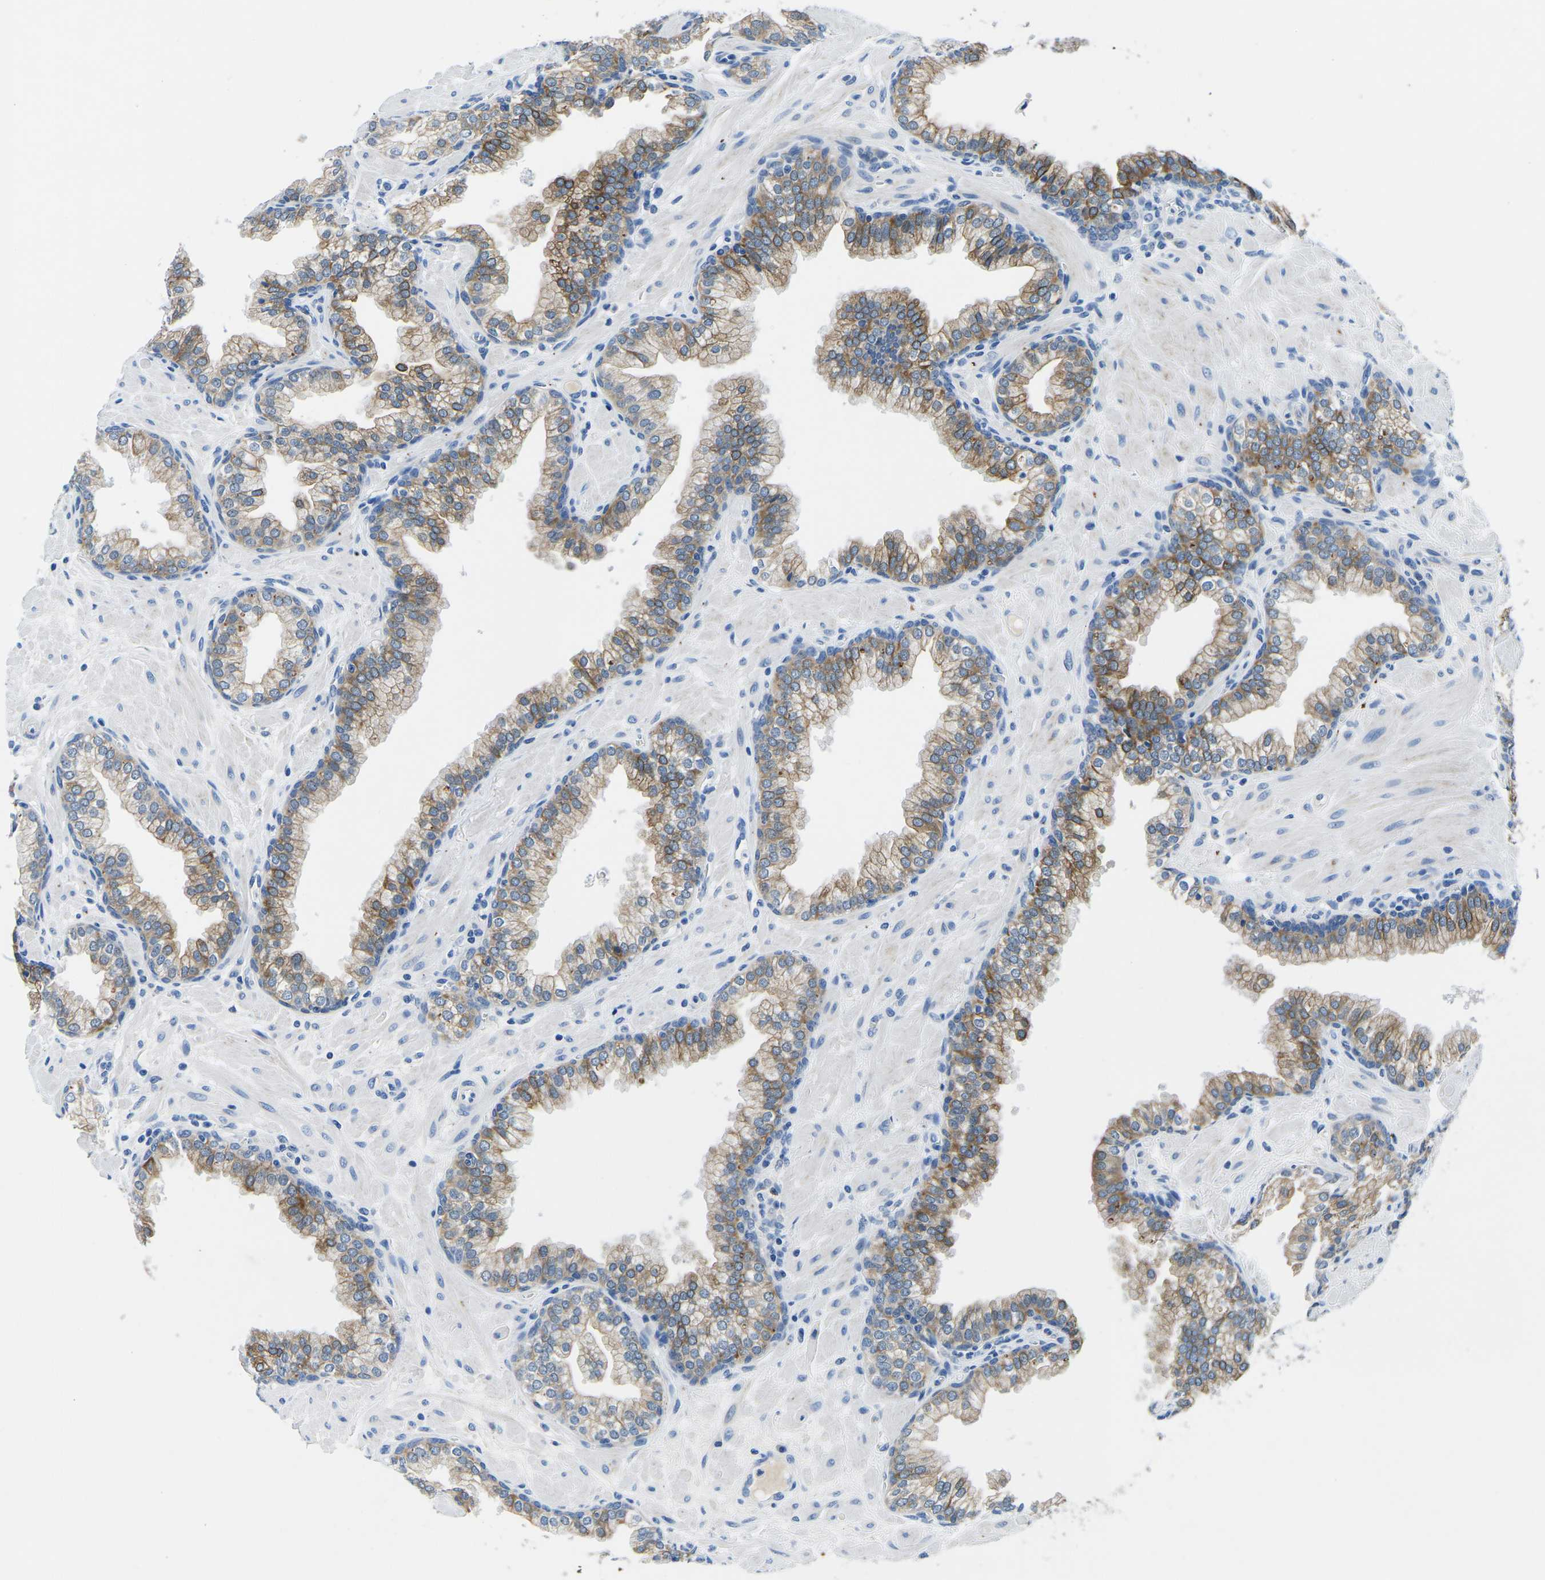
{"staining": {"intensity": "moderate", "quantity": "25%-75%", "location": "cytoplasmic/membranous"}, "tissue": "prostate", "cell_type": "Glandular cells", "image_type": "normal", "snomed": [{"axis": "morphology", "description": "Normal tissue, NOS"}, {"axis": "morphology", "description": "Urothelial carcinoma, Low grade"}, {"axis": "topography", "description": "Urinary bladder"}, {"axis": "topography", "description": "Prostate"}], "caption": "An IHC photomicrograph of unremarkable tissue is shown. Protein staining in brown labels moderate cytoplasmic/membranous positivity in prostate within glandular cells.", "gene": "TM6SF1", "patient": {"sex": "male", "age": 60}}